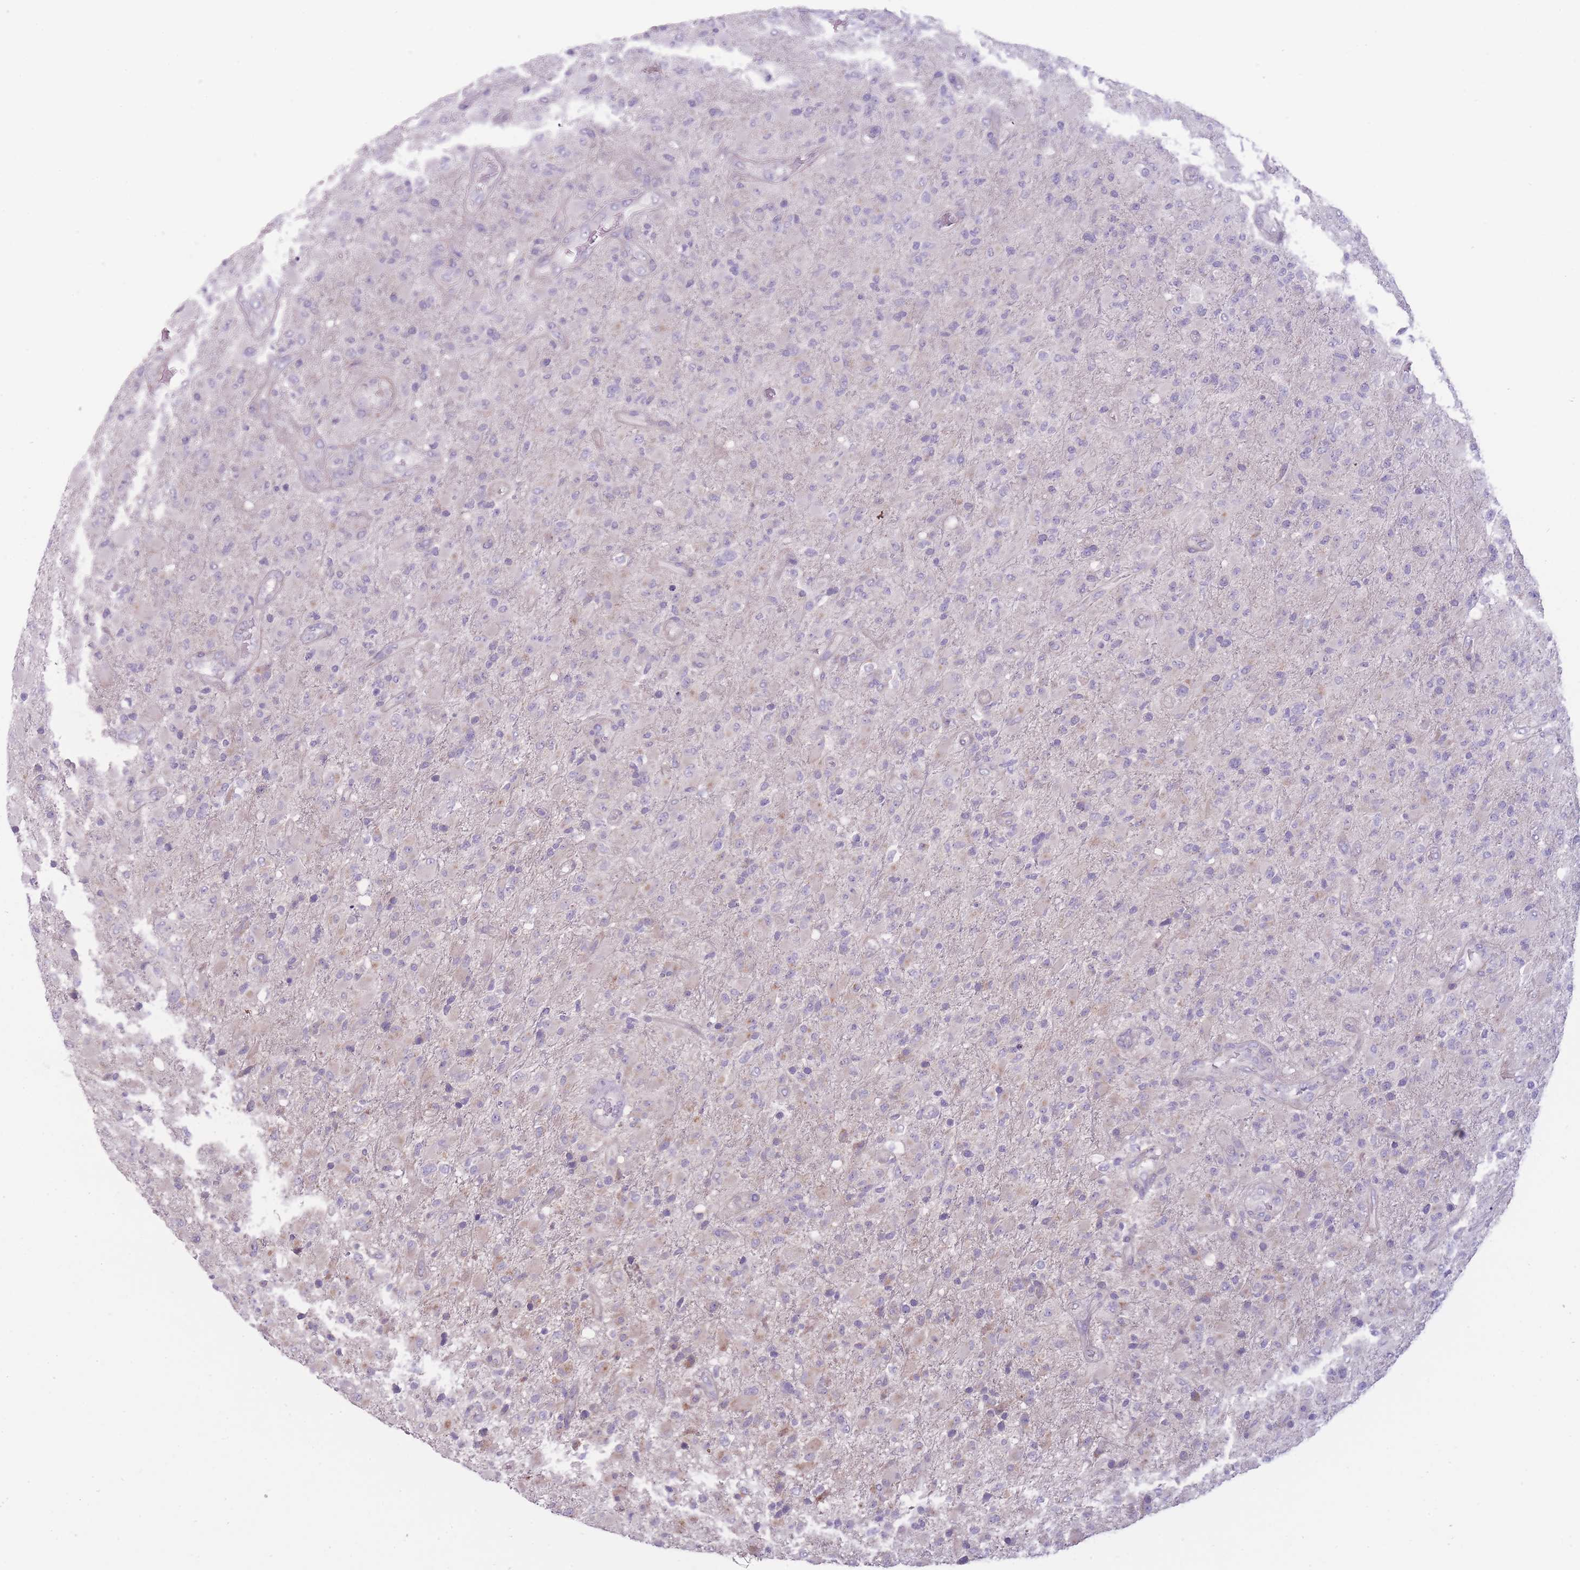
{"staining": {"intensity": "negative", "quantity": "none", "location": "none"}, "tissue": "glioma", "cell_type": "Tumor cells", "image_type": "cancer", "snomed": [{"axis": "morphology", "description": "Glioma, malignant, Low grade"}, {"axis": "topography", "description": "Brain"}], "caption": "This is an immunohistochemistry photomicrograph of human glioma. There is no expression in tumor cells.", "gene": "DCANP1", "patient": {"sex": "male", "age": 65}}